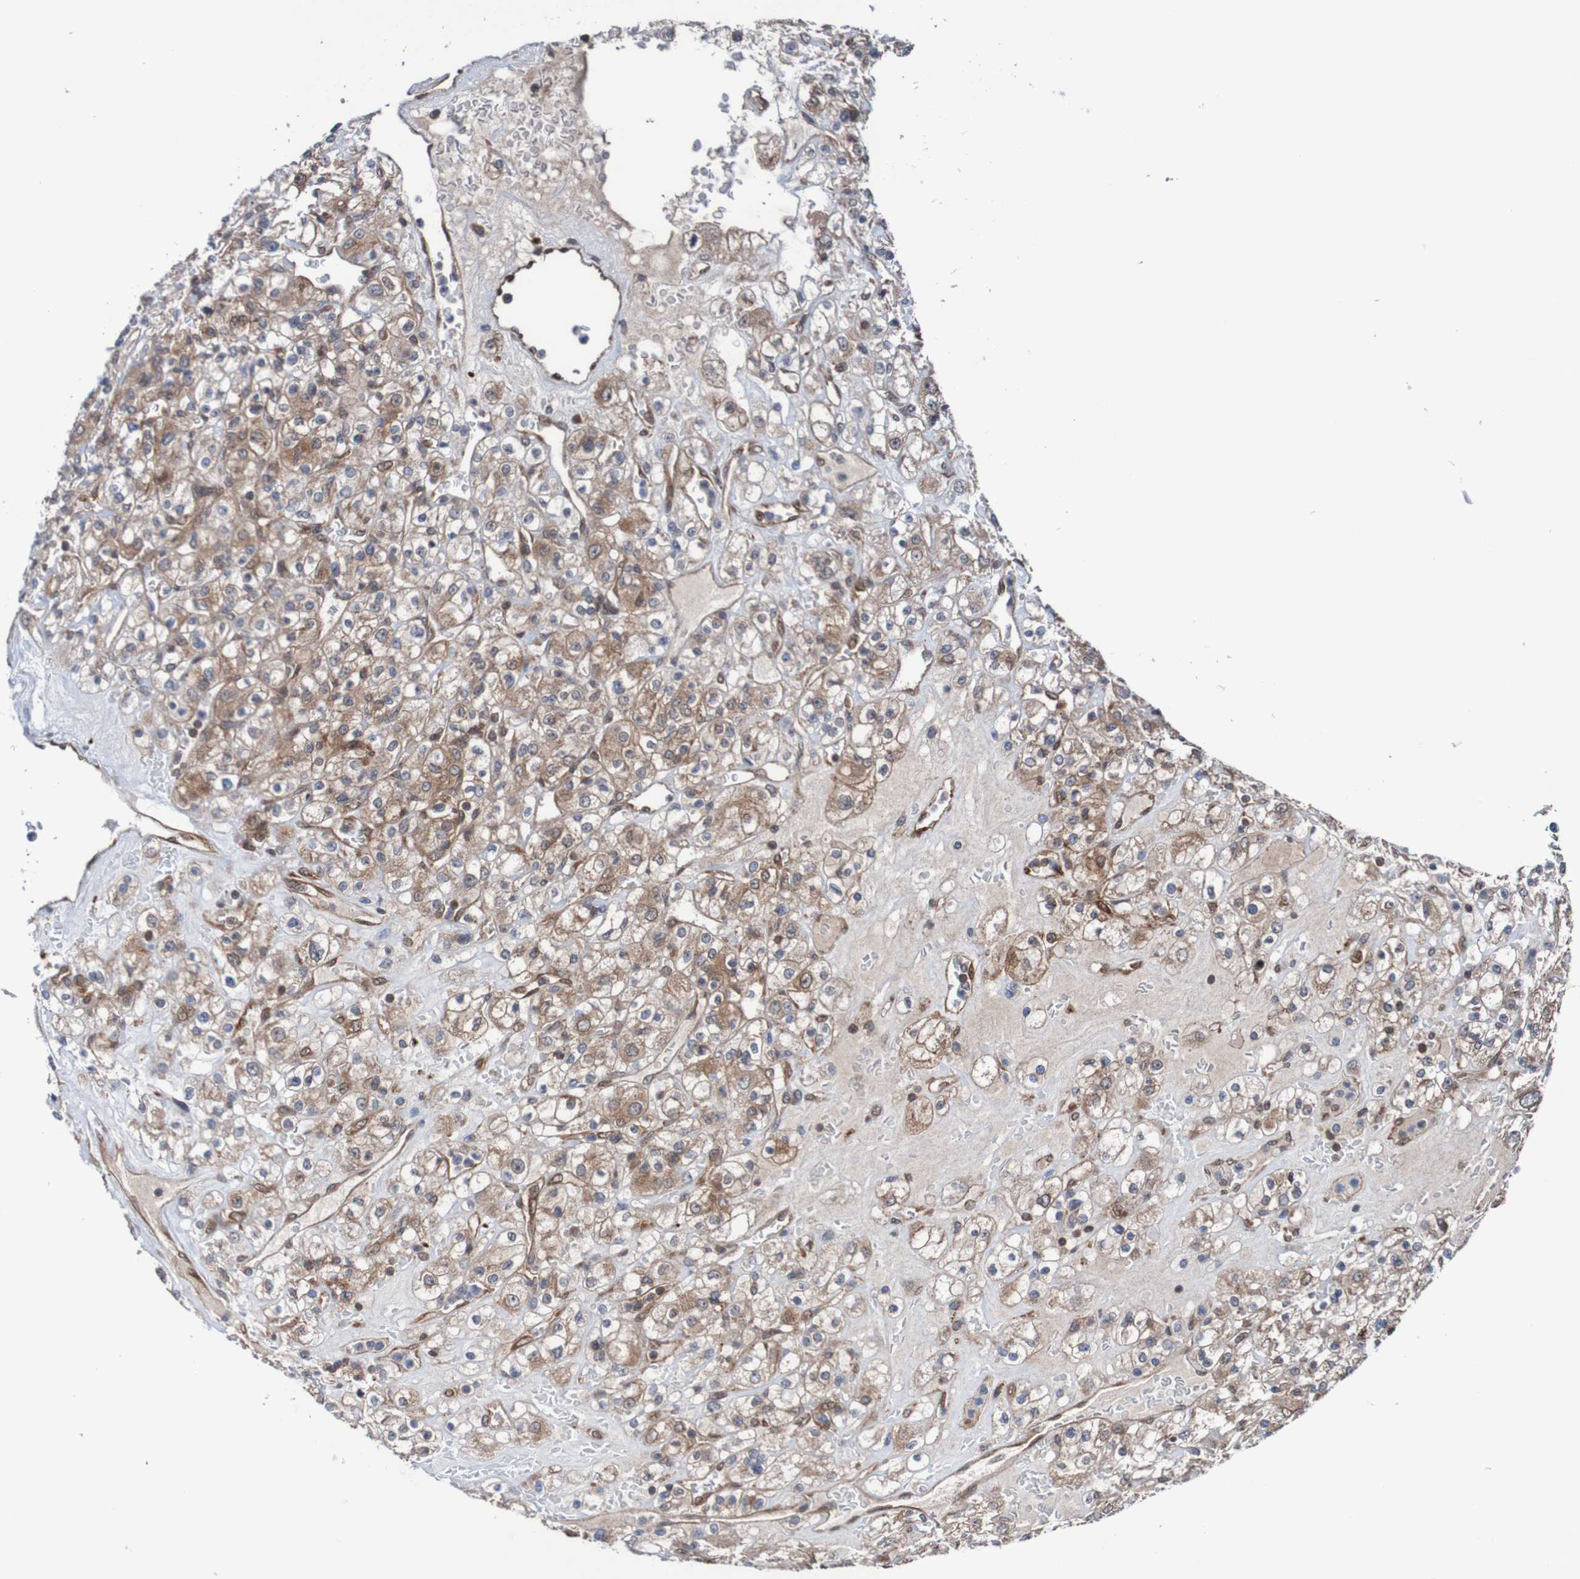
{"staining": {"intensity": "moderate", "quantity": ">75%", "location": "cytoplasmic/membranous"}, "tissue": "renal cancer", "cell_type": "Tumor cells", "image_type": "cancer", "snomed": [{"axis": "morphology", "description": "Normal tissue, NOS"}, {"axis": "morphology", "description": "Adenocarcinoma, NOS"}, {"axis": "topography", "description": "Kidney"}], "caption": "IHC image of adenocarcinoma (renal) stained for a protein (brown), which demonstrates medium levels of moderate cytoplasmic/membranous positivity in approximately >75% of tumor cells.", "gene": "RIGI", "patient": {"sex": "female", "age": 72}}